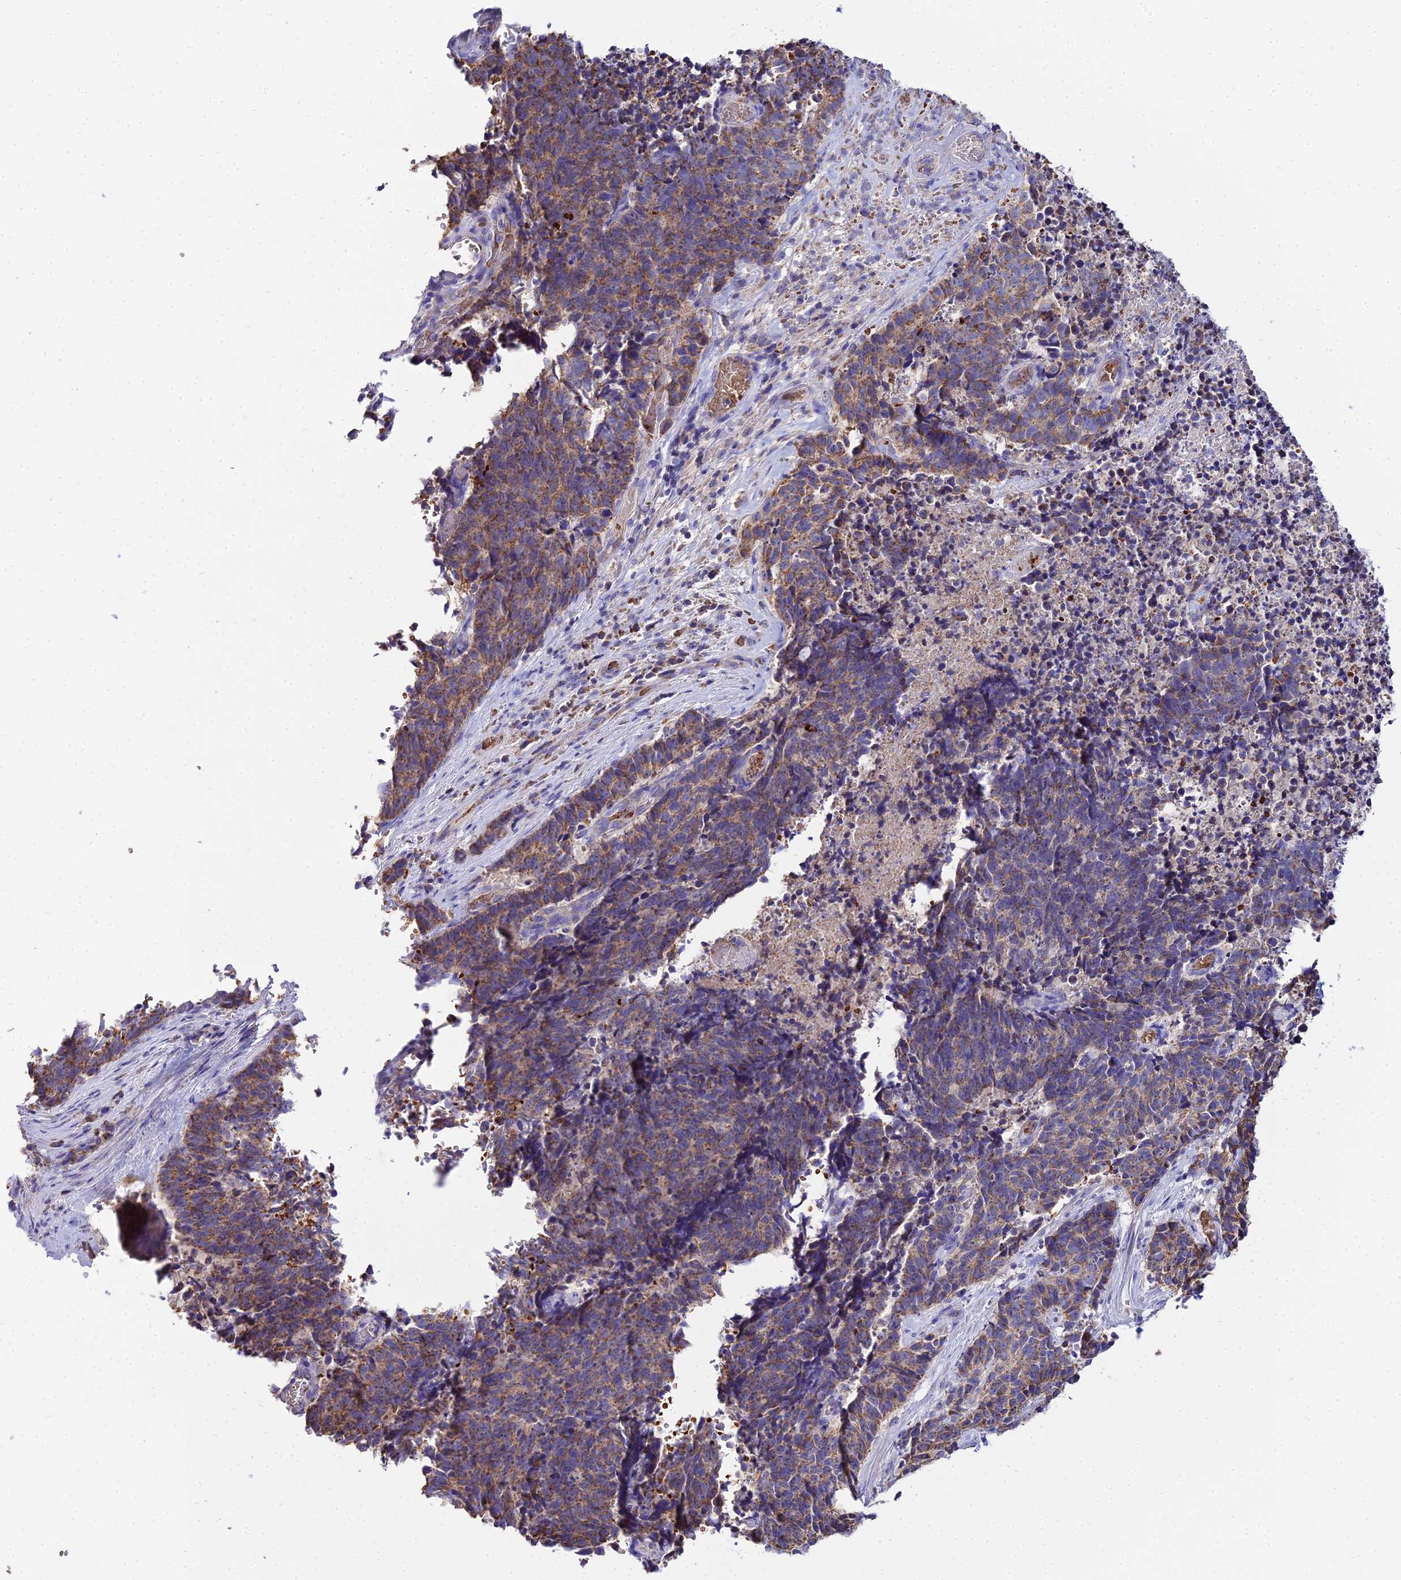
{"staining": {"intensity": "weak", "quantity": "25%-75%", "location": "cytoplasmic/membranous"}, "tissue": "cervical cancer", "cell_type": "Tumor cells", "image_type": "cancer", "snomed": [{"axis": "morphology", "description": "Squamous cell carcinoma, NOS"}, {"axis": "topography", "description": "Cervix"}], "caption": "Cervical cancer (squamous cell carcinoma) tissue shows weak cytoplasmic/membranous staining in approximately 25%-75% of tumor cells, visualized by immunohistochemistry.", "gene": "TYW5", "patient": {"sex": "female", "age": 29}}